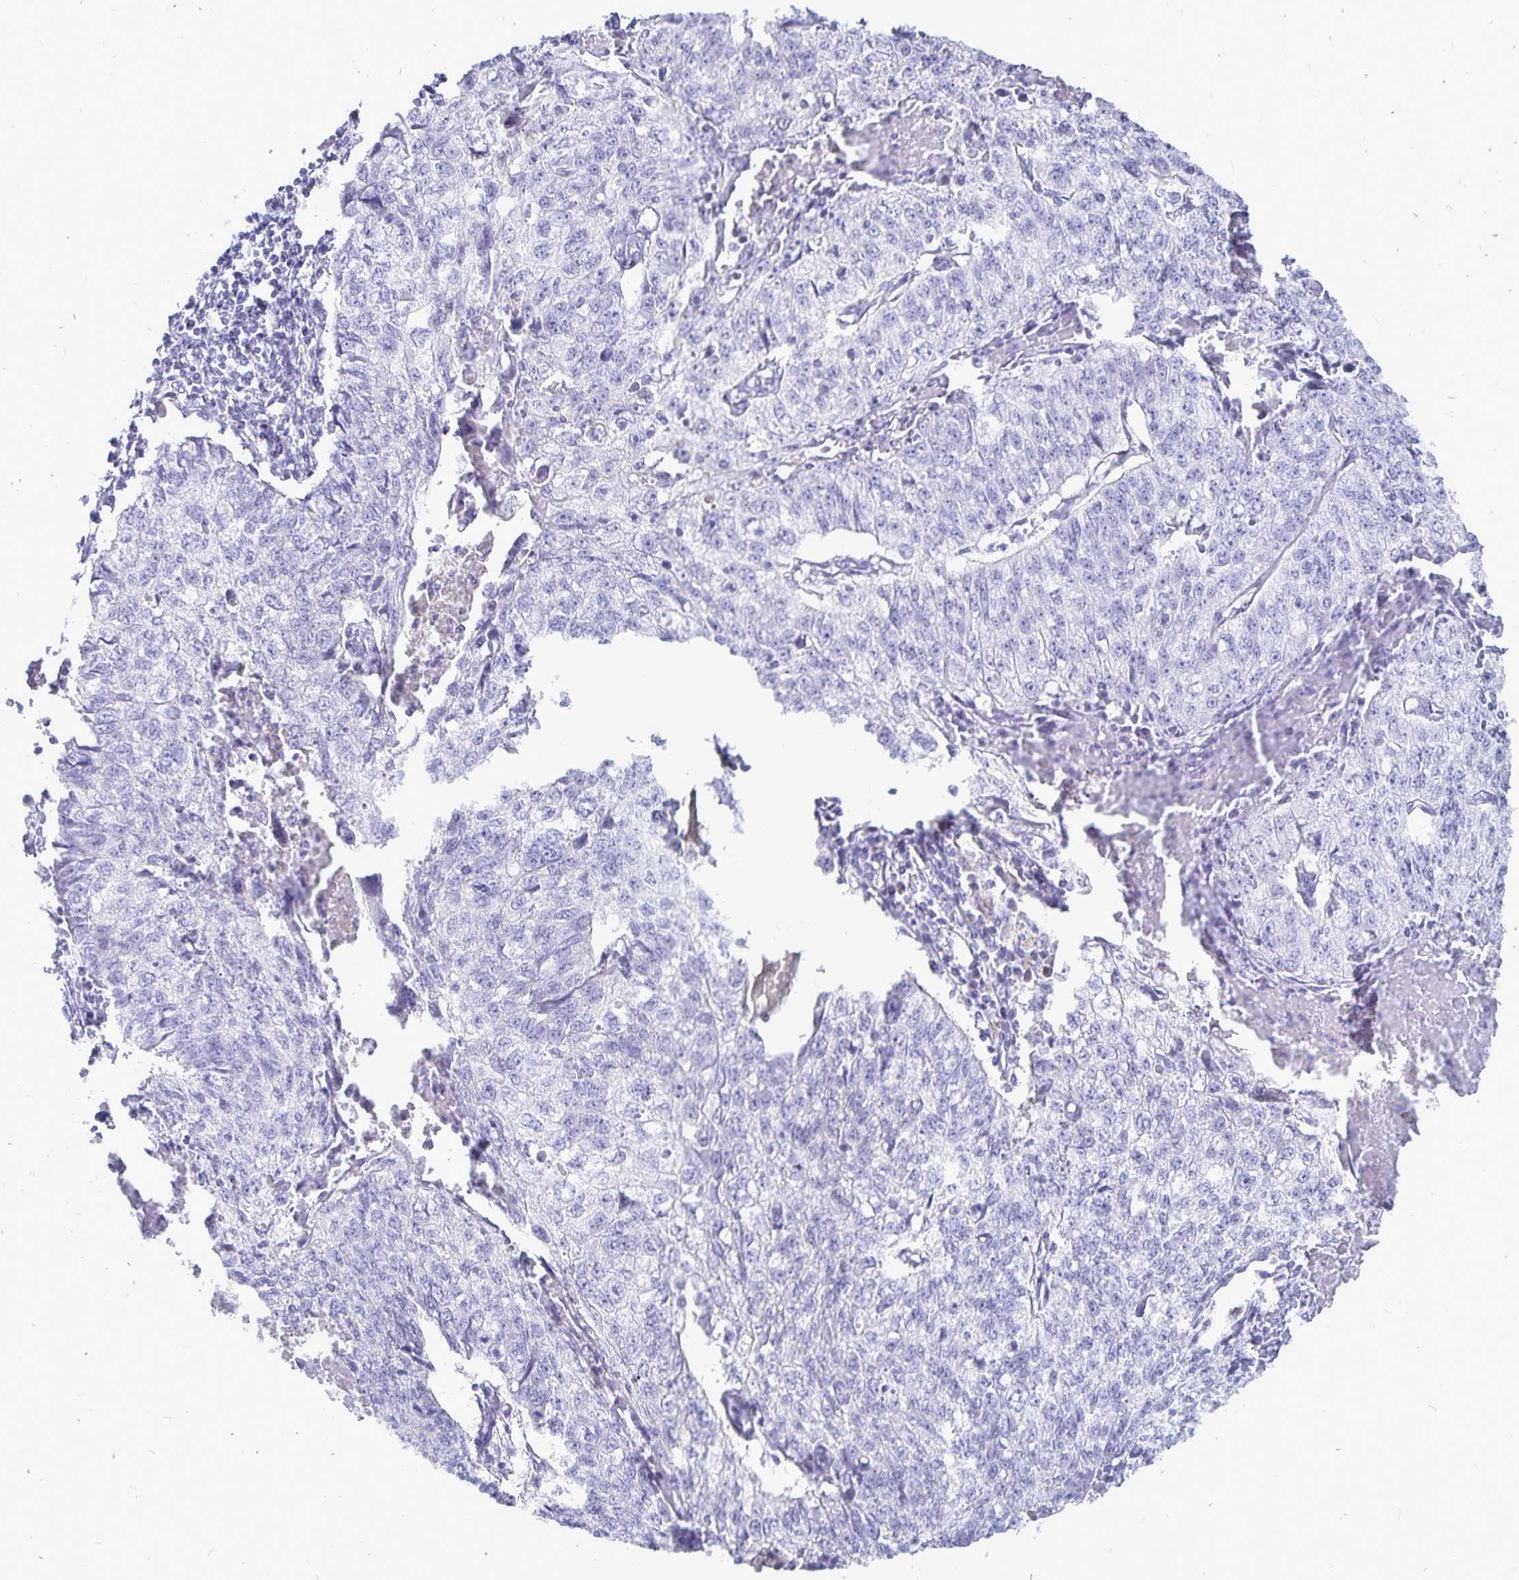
{"staining": {"intensity": "negative", "quantity": "none", "location": "none"}, "tissue": "lung cancer", "cell_type": "Tumor cells", "image_type": "cancer", "snomed": [{"axis": "morphology", "description": "Normal morphology"}, {"axis": "morphology", "description": "Aneuploidy"}, {"axis": "morphology", "description": "Squamous cell carcinoma, NOS"}, {"axis": "topography", "description": "Lymph node"}, {"axis": "topography", "description": "Lung"}], "caption": "An immunohistochemistry (IHC) histopathology image of lung cancer is shown. There is no staining in tumor cells of lung cancer.", "gene": "PKHD1", "patient": {"sex": "female", "age": 76}}